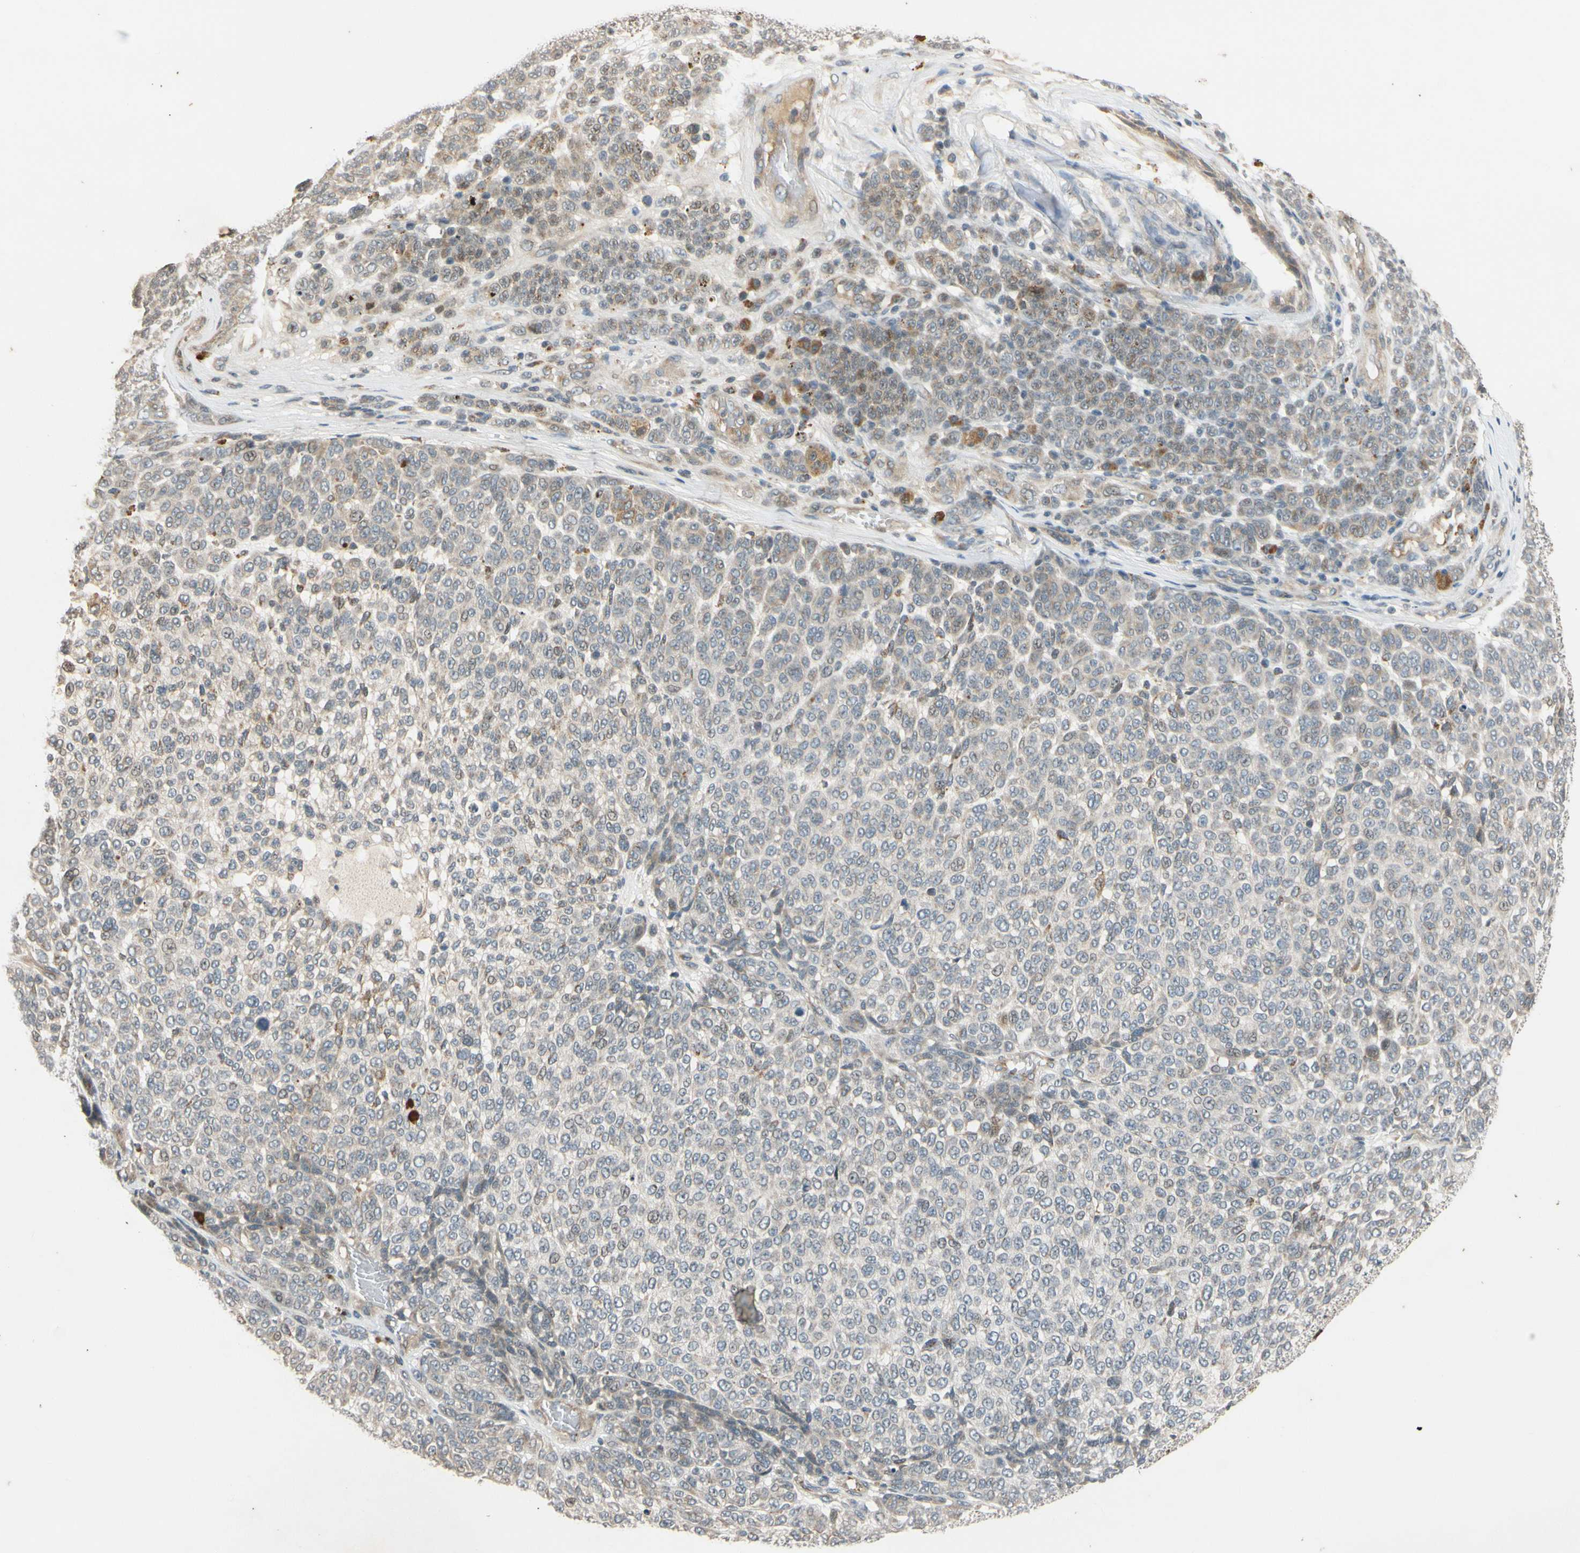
{"staining": {"intensity": "weak", "quantity": ">75%", "location": "cytoplasmic/membranous"}, "tissue": "melanoma", "cell_type": "Tumor cells", "image_type": "cancer", "snomed": [{"axis": "morphology", "description": "Malignant melanoma, NOS"}, {"axis": "topography", "description": "Skin"}], "caption": "Immunohistochemistry (IHC) (DAB) staining of human malignant melanoma displays weak cytoplasmic/membranous protein staining in approximately >75% of tumor cells.", "gene": "ATP2C1", "patient": {"sex": "male", "age": 59}}